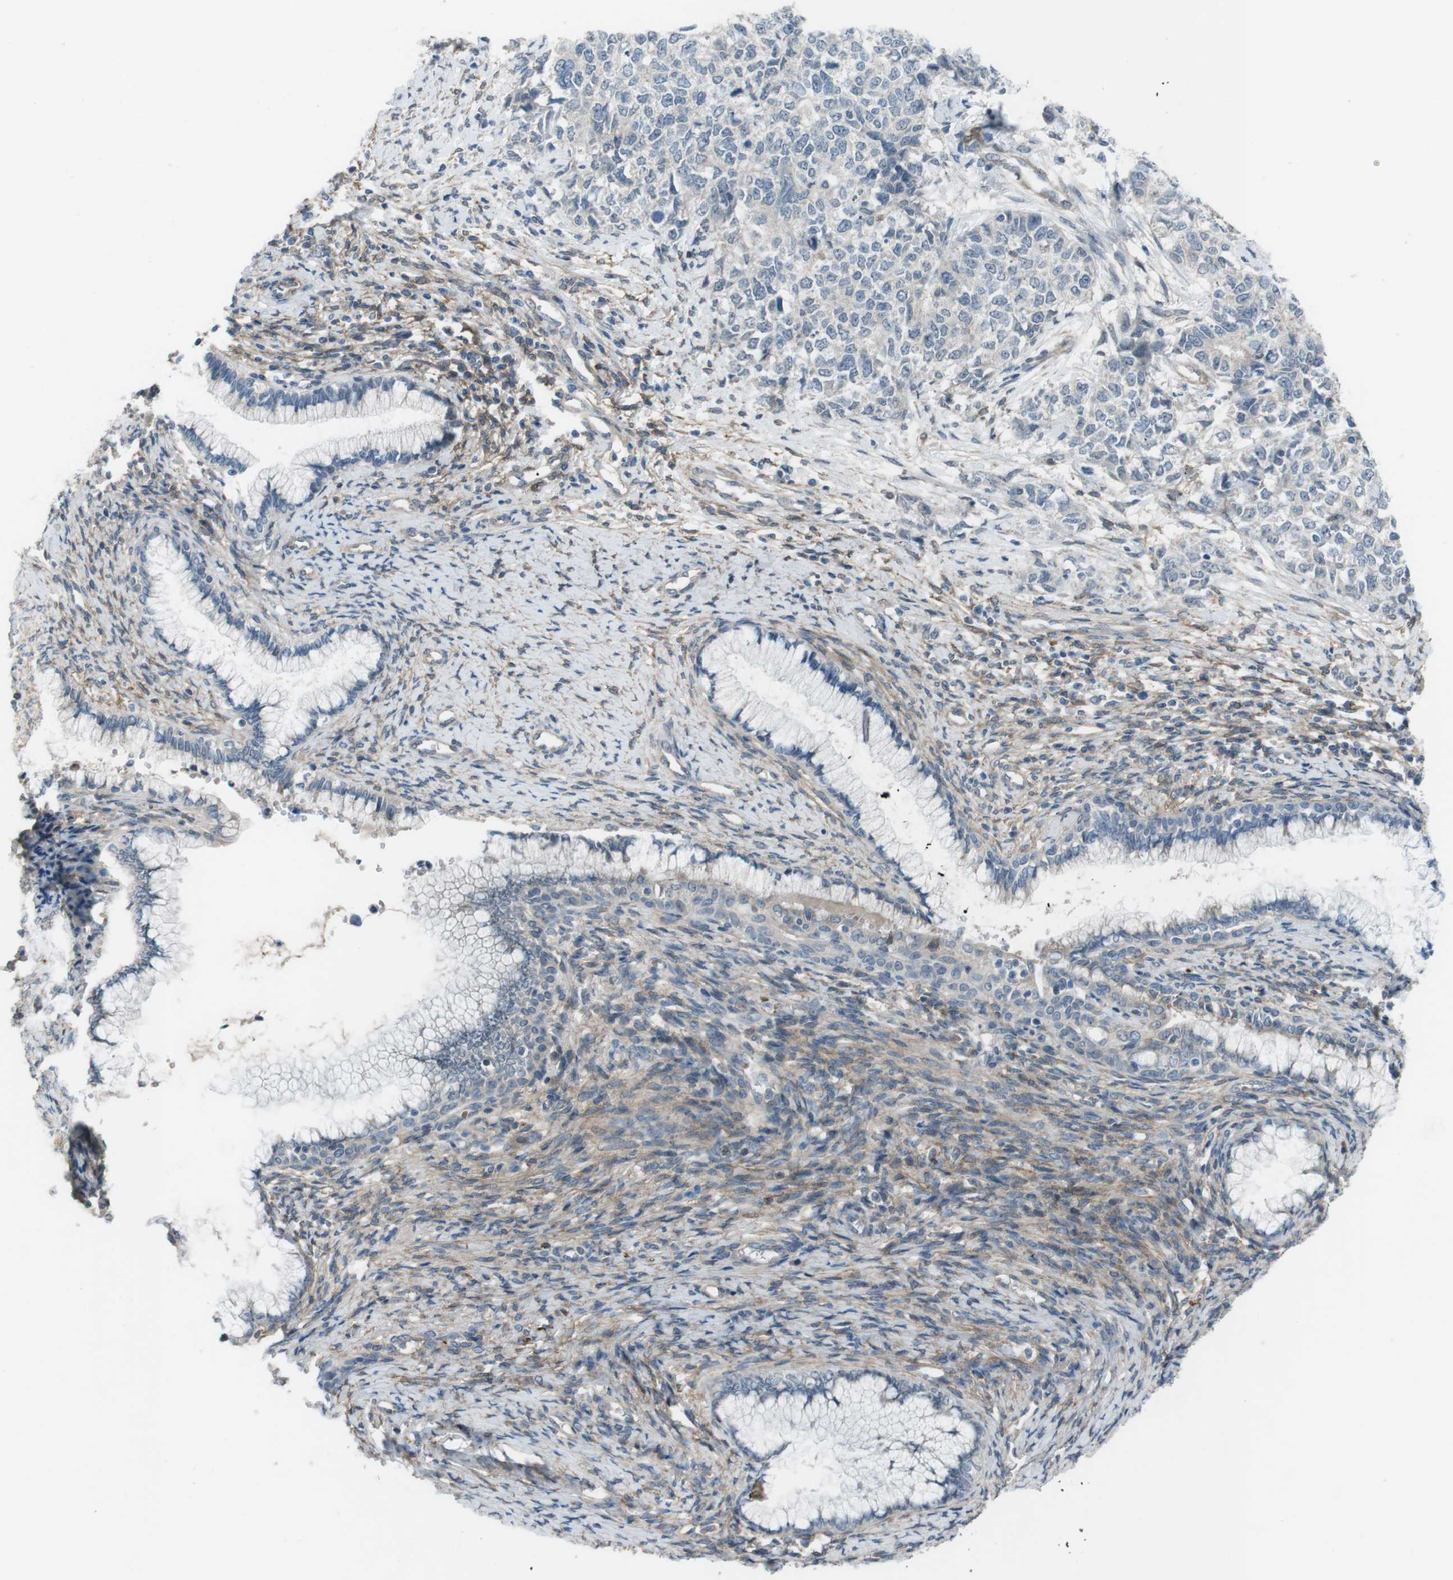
{"staining": {"intensity": "weak", "quantity": "<25%", "location": "cytoplasmic/membranous"}, "tissue": "cervical cancer", "cell_type": "Tumor cells", "image_type": "cancer", "snomed": [{"axis": "morphology", "description": "Squamous cell carcinoma, NOS"}, {"axis": "topography", "description": "Cervix"}], "caption": "Immunohistochemical staining of cervical squamous cell carcinoma shows no significant positivity in tumor cells.", "gene": "ANK2", "patient": {"sex": "female", "age": 63}}